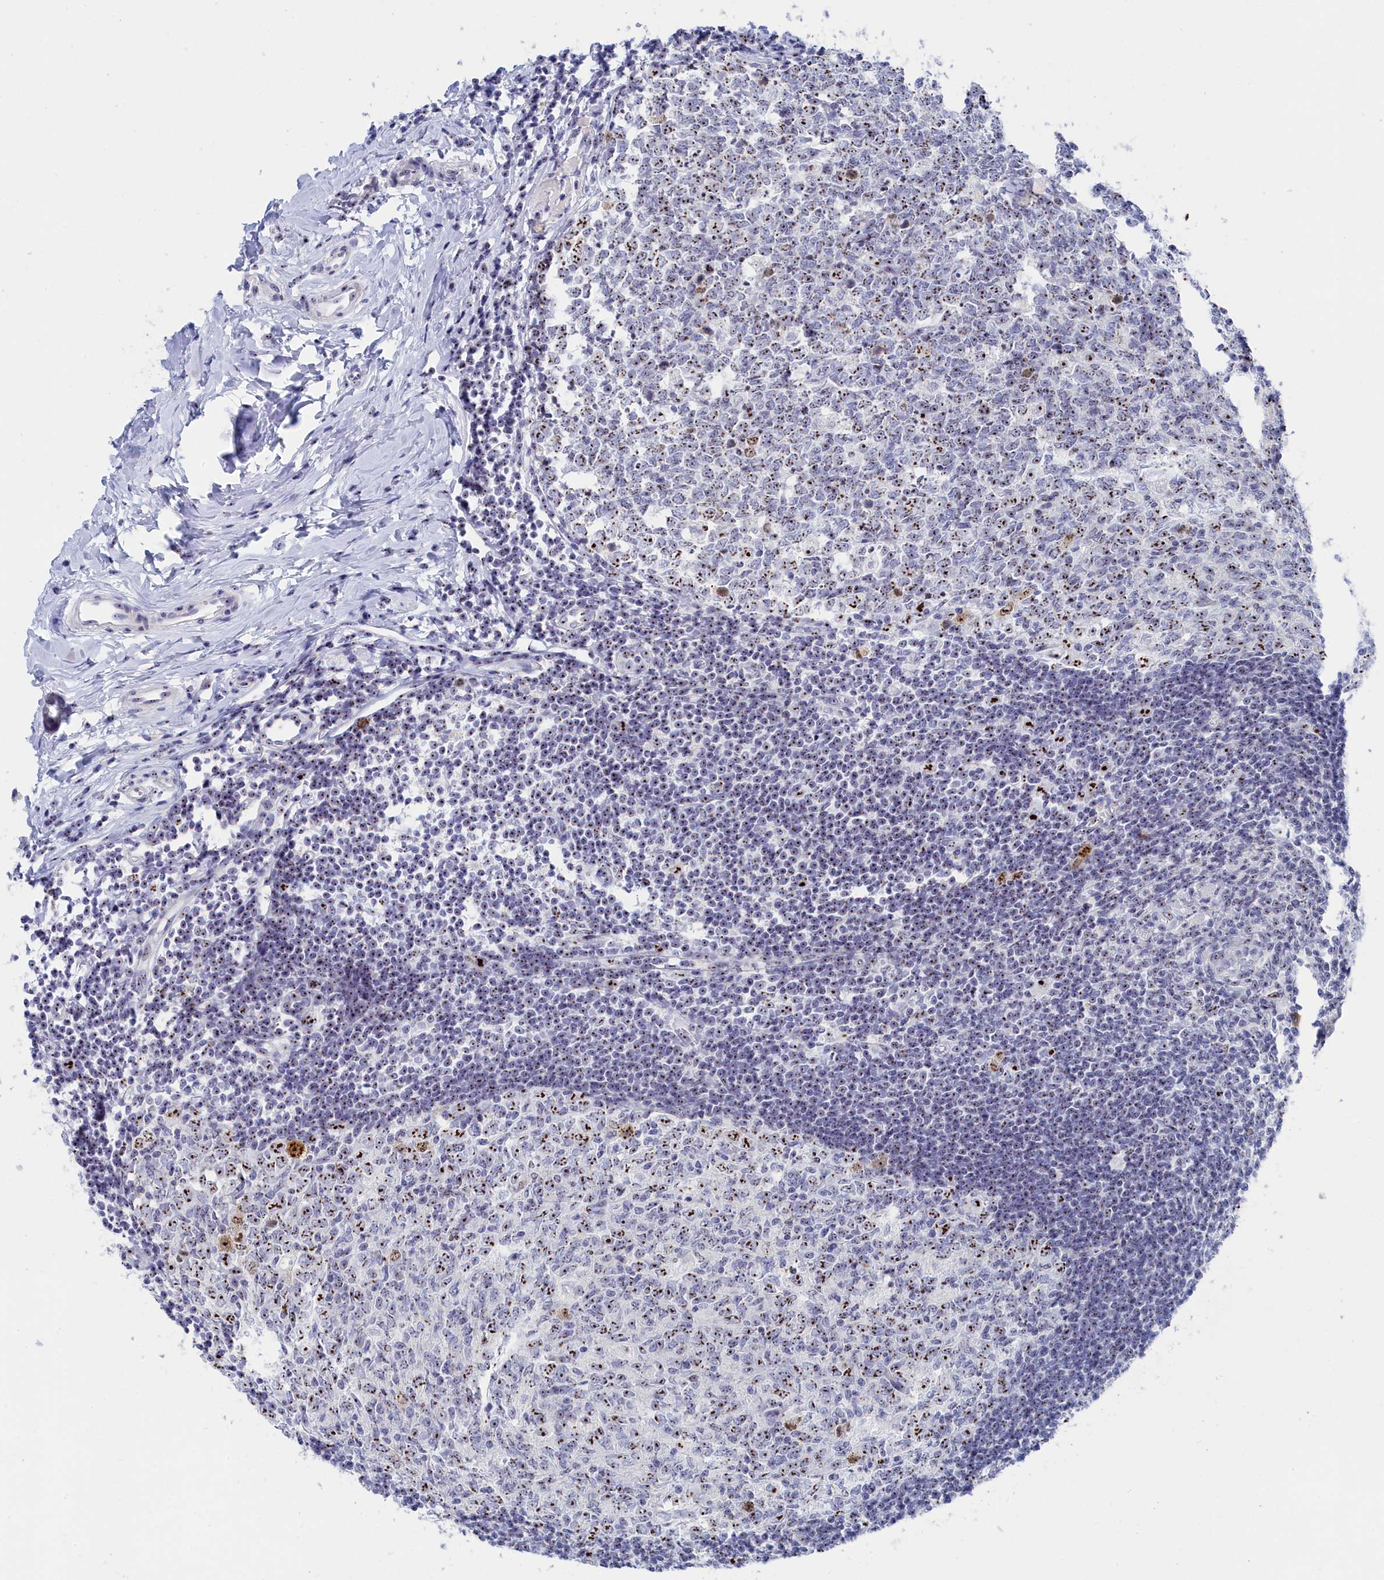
{"staining": {"intensity": "strong", "quantity": ">75%", "location": "nuclear"}, "tissue": "appendix", "cell_type": "Glandular cells", "image_type": "normal", "snomed": [{"axis": "morphology", "description": "Normal tissue, NOS"}, {"axis": "topography", "description": "Appendix"}], "caption": "A micrograph showing strong nuclear positivity in approximately >75% of glandular cells in unremarkable appendix, as visualized by brown immunohistochemical staining.", "gene": "RSL1D1", "patient": {"sex": "male", "age": 14}}